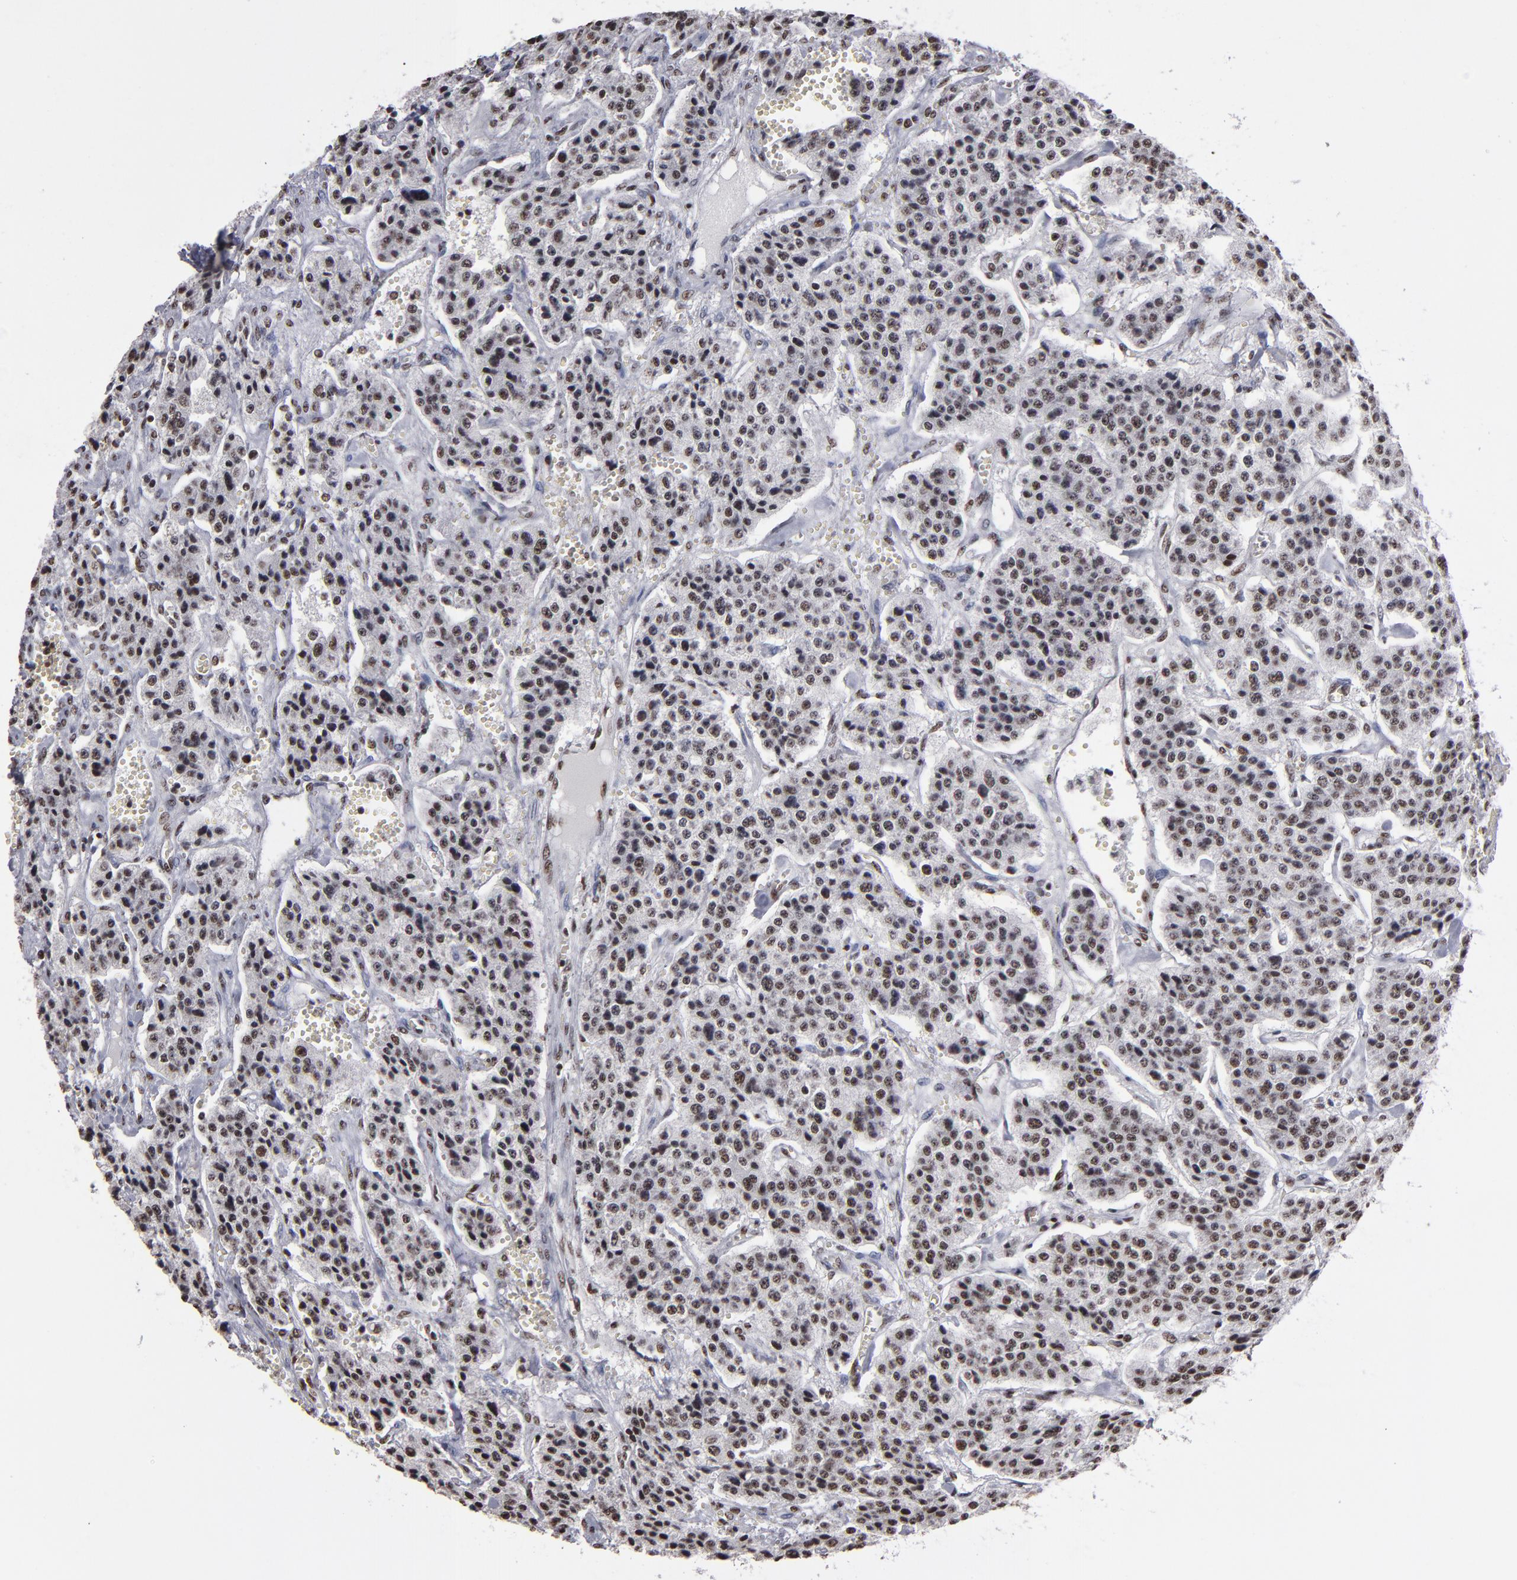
{"staining": {"intensity": "strong", "quantity": ">75%", "location": "nuclear"}, "tissue": "carcinoid", "cell_type": "Tumor cells", "image_type": "cancer", "snomed": [{"axis": "morphology", "description": "Carcinoid, malignant, NOS"}, {"axis": "topography", "description": "Small intestine"}], "caption": "DAB (3,3'-diaminobenzidine) immunohistochemical staining of carcinoid displays strong nuclear protein expression in approximately >75% of tumor cells.", "gene": "MRE11", "patient": {"sex": "male", "age": 52}}